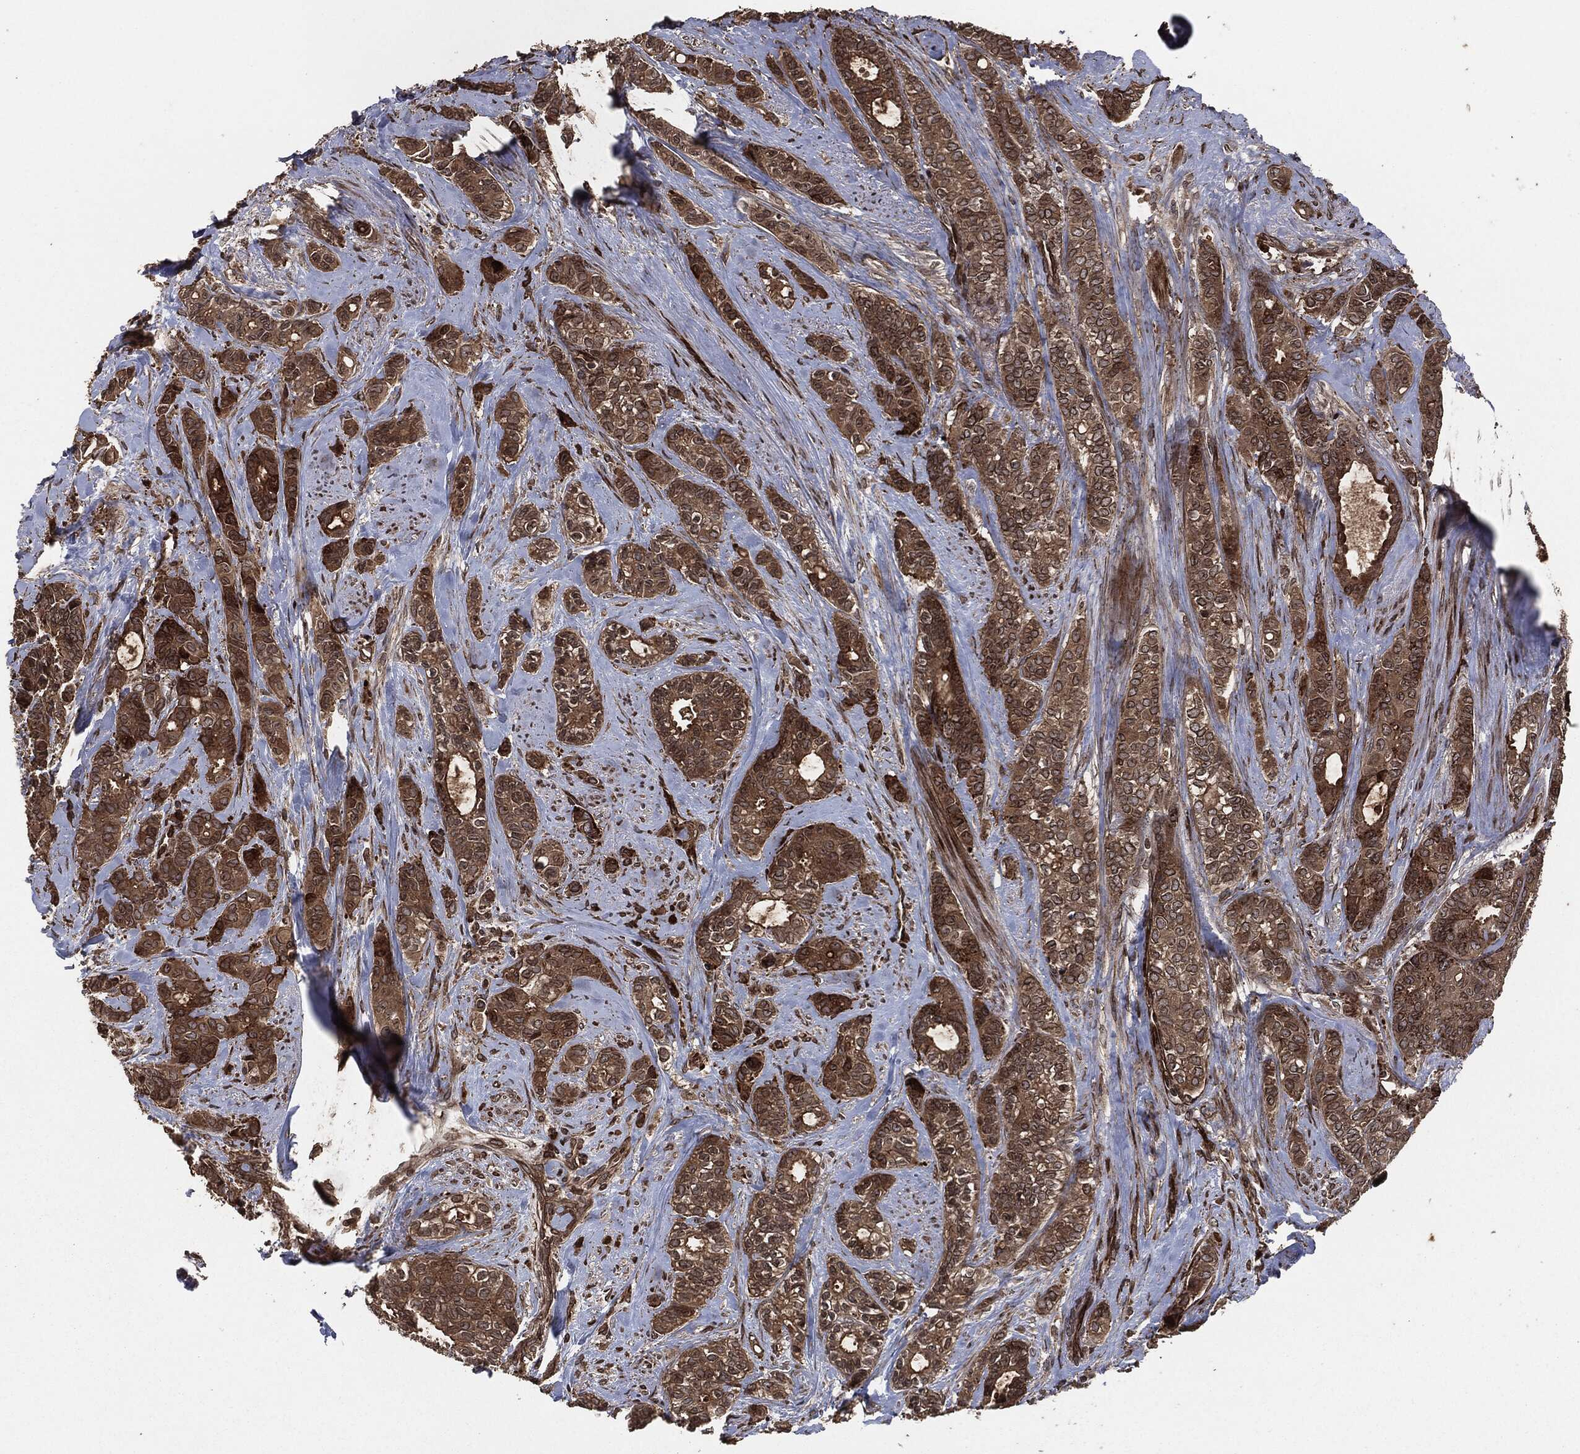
{"staining": {"intensity": "moderate", "quantity": ">75%", "location": "cytoplasmic/membranous"}, "tissue": "breast cancer", "cell_type": "Tumor cells", "image_type": "cancer", "snomed": [{"axis": "morphology", "description": "Duct carcinoma"}, {"axis": "topography", "description": "Breast"}], "caption": "There is medium levels of moderate cytoplasmic/membranous staining in tumor cells of intraductal carcinoma (breast), as demonstrated by immunohistochemical staining (brown color).", "gene": "IFIT1", "patient": {"sex": "female", "age": 71}}